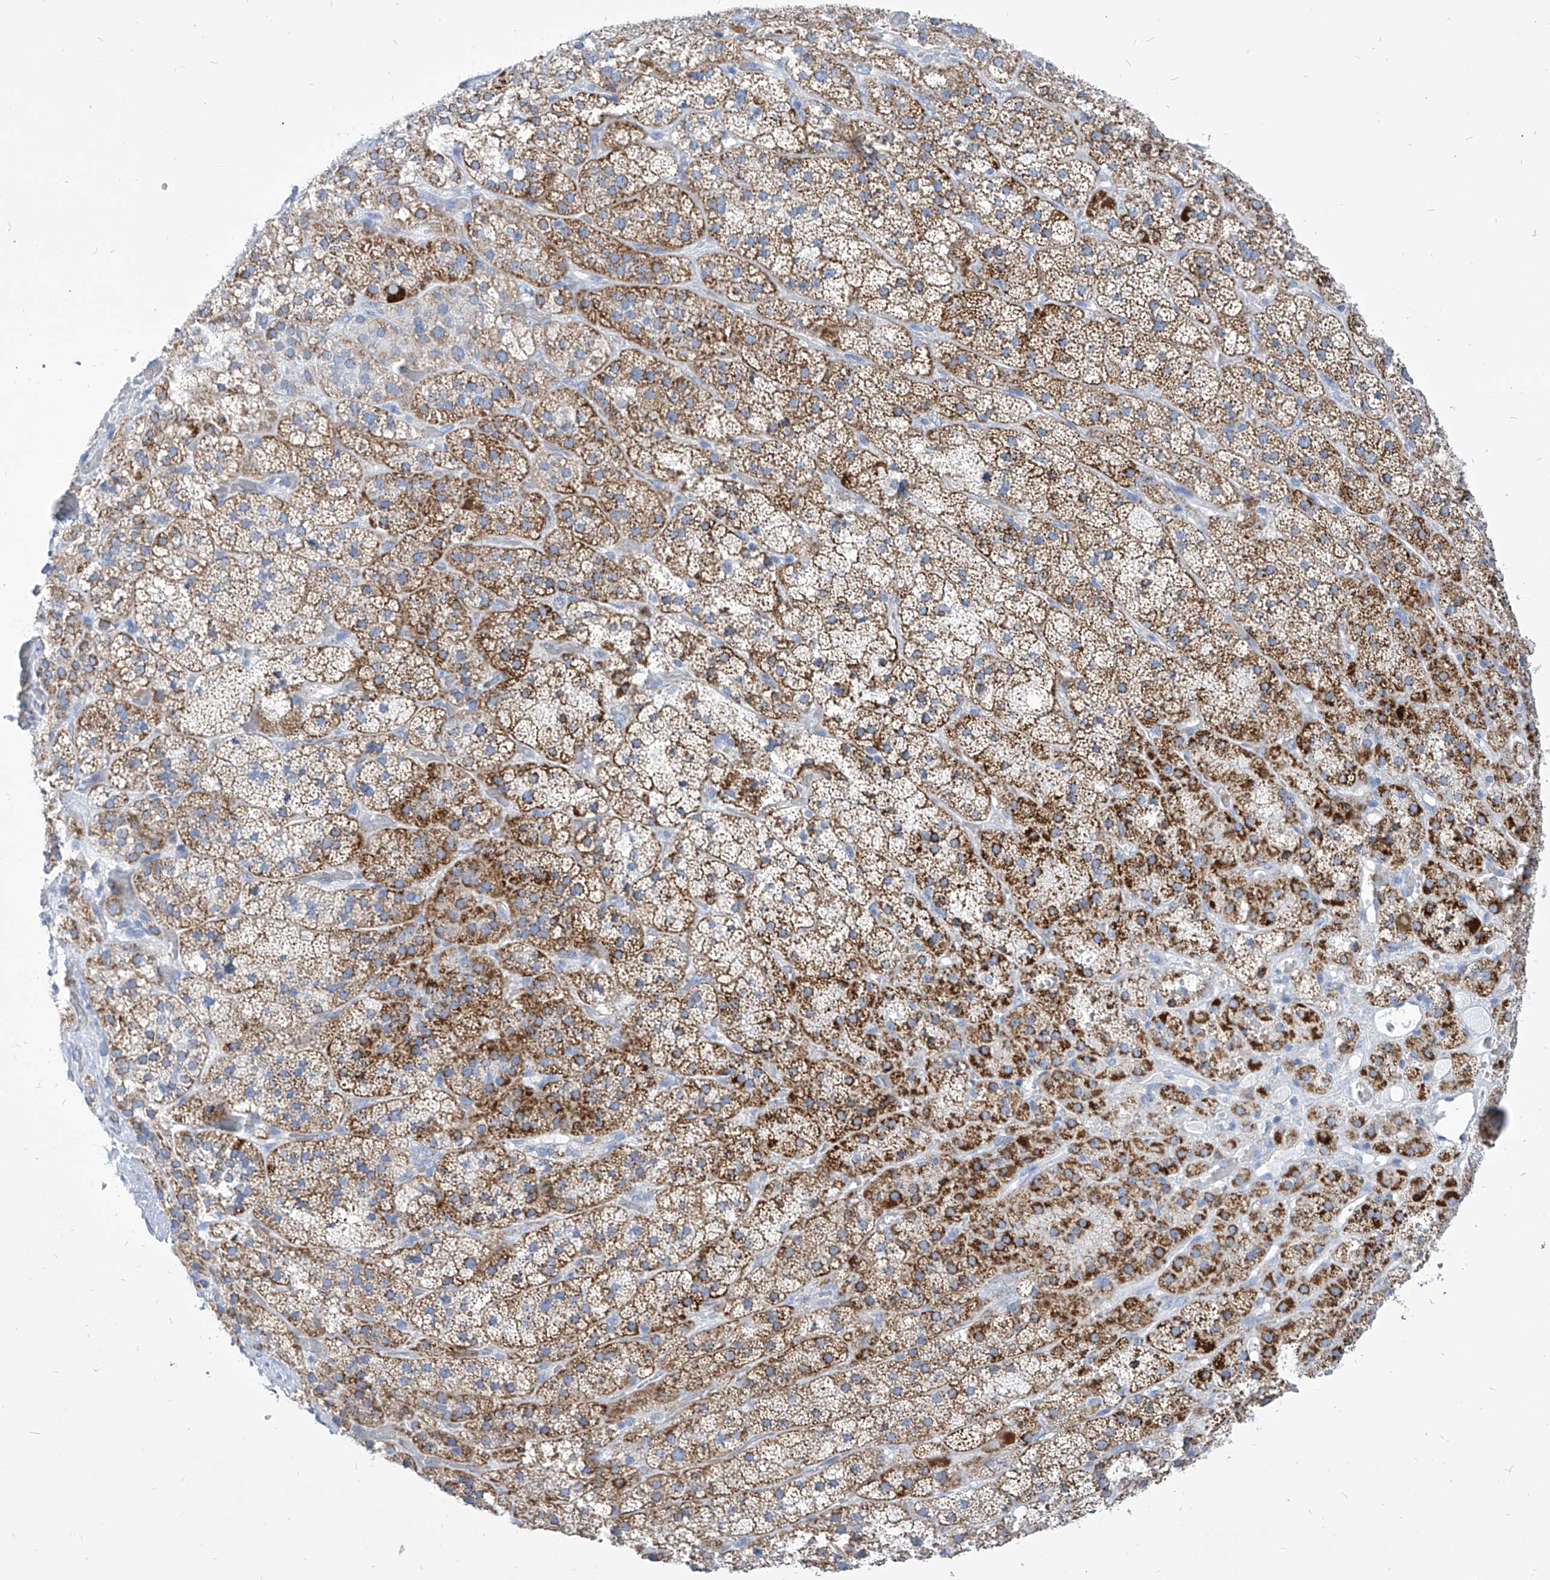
{"staining": {"intensity": "moderate", "quantity": ">75%", "location": "cytoplasmic/membranous"}, "tissue": "adrenal gland", "cell_type": "Glandular cells", "image_type": "normal", "snomed": [{"axis": "morphology", "description": "Normal tissue, NOS"}, {"axis": "topography", "description": "Adrenal gland"}], "caption": "Brown immunohistochemical staining in benign adrenal gland displays moderate cytoplasmic/membranous positivity in approximately >75% of glandular cells.", "gene": "COQ3", "patient": {"sex": "male", "age": 57}}